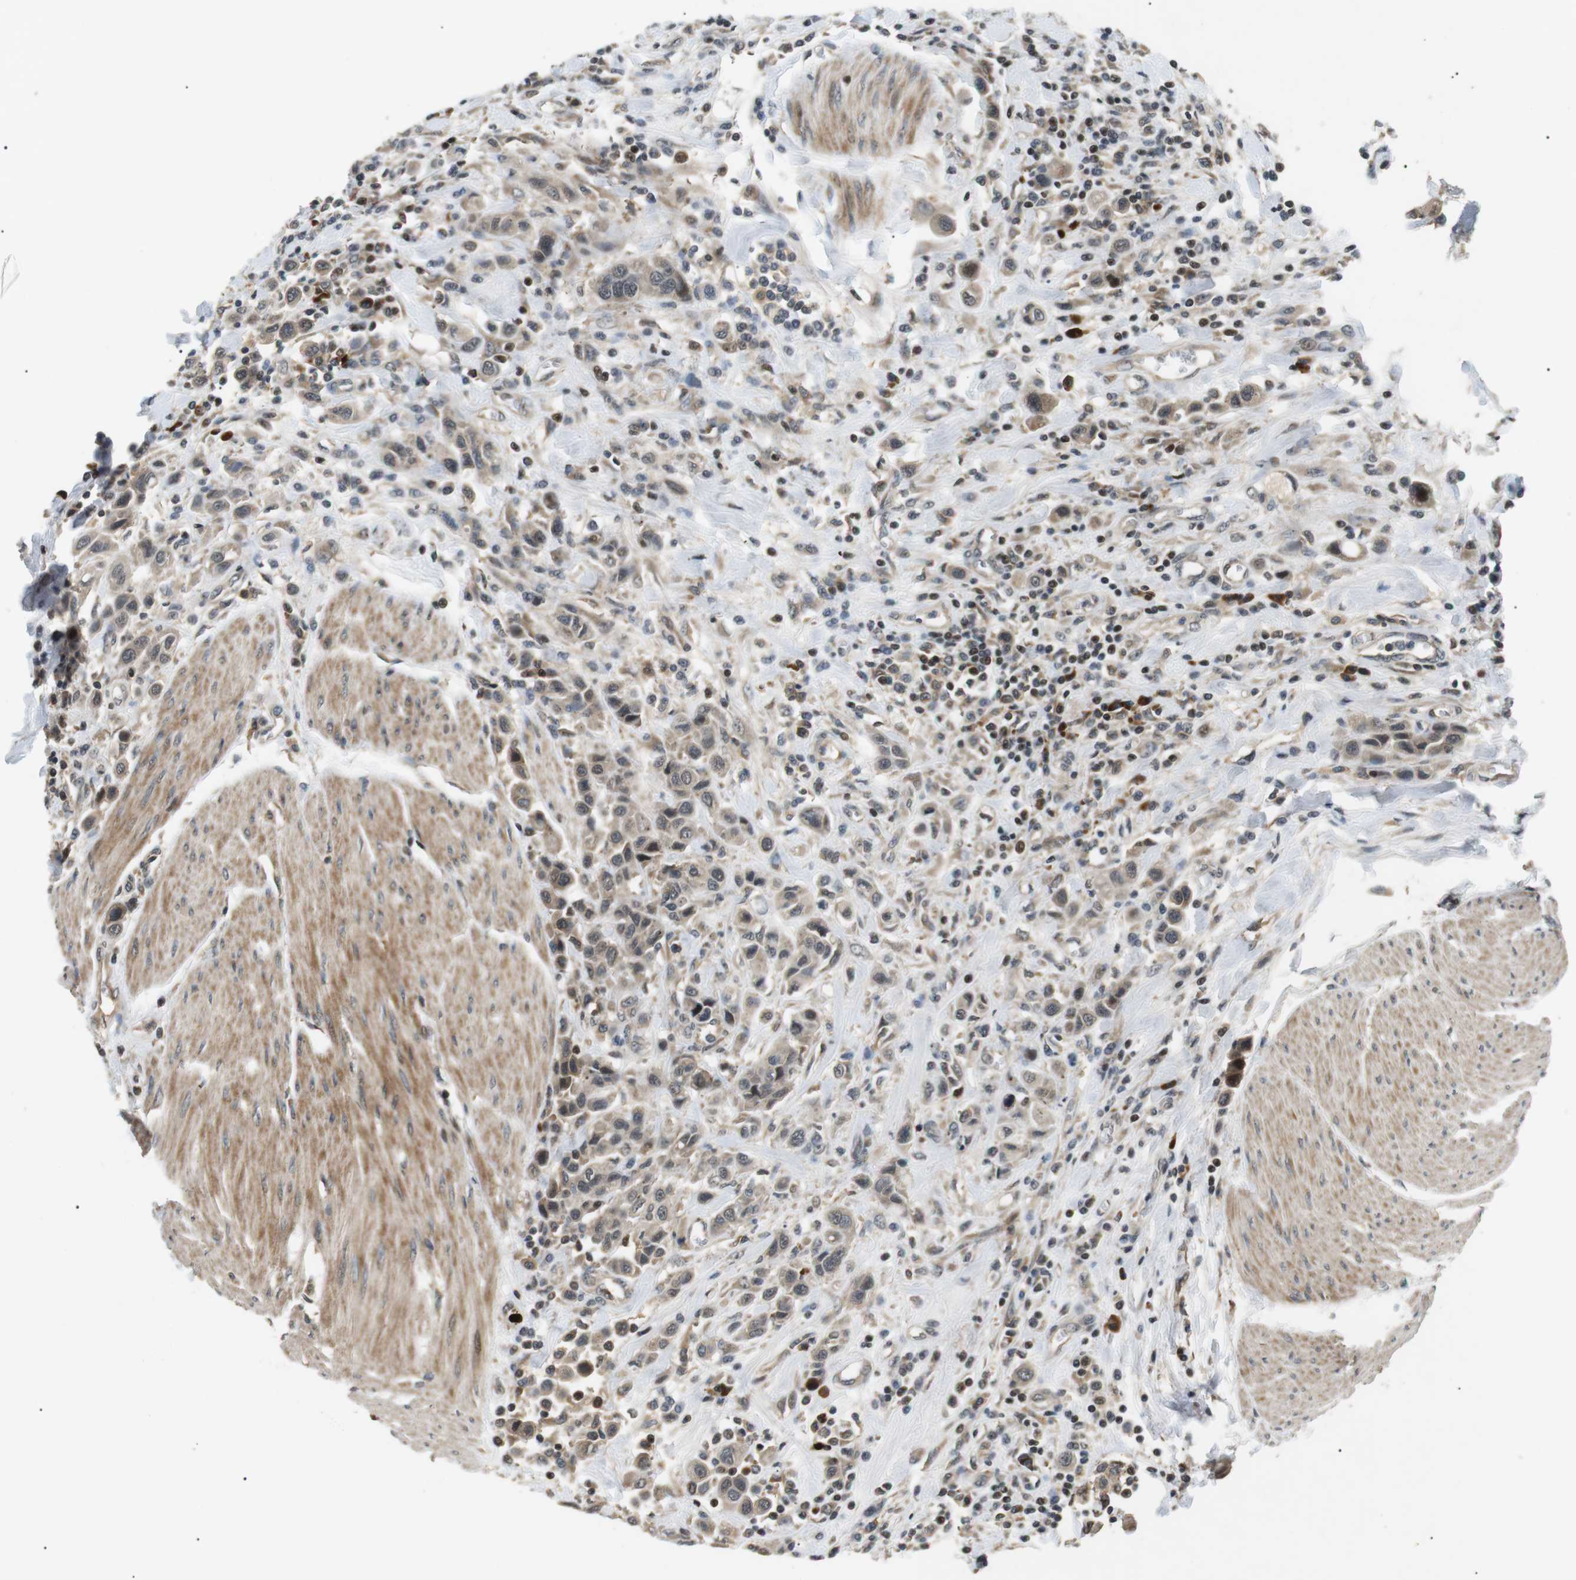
{"staining": {"intensity": "weak", "quantity": ">75%", "location": "cytoplasmic/membranous"}, "tissue": "urothelial cancer", "cell_type": "Tumor cells", "image_type": "cancer", "snomed": [{"axis": "morphology", "description": "Urothelial carcinoma, High grade"}, {"axis": "topography", "description": "Urinary bladder"}], "caption": "Immunohistochemistry of urothelial cancer reveals low levels of weak cytoplasmic/membranous positivity in about >75% of tumor cells.", "gene": "HSPA13", "patient": {"sex": "male", "age": 50}}